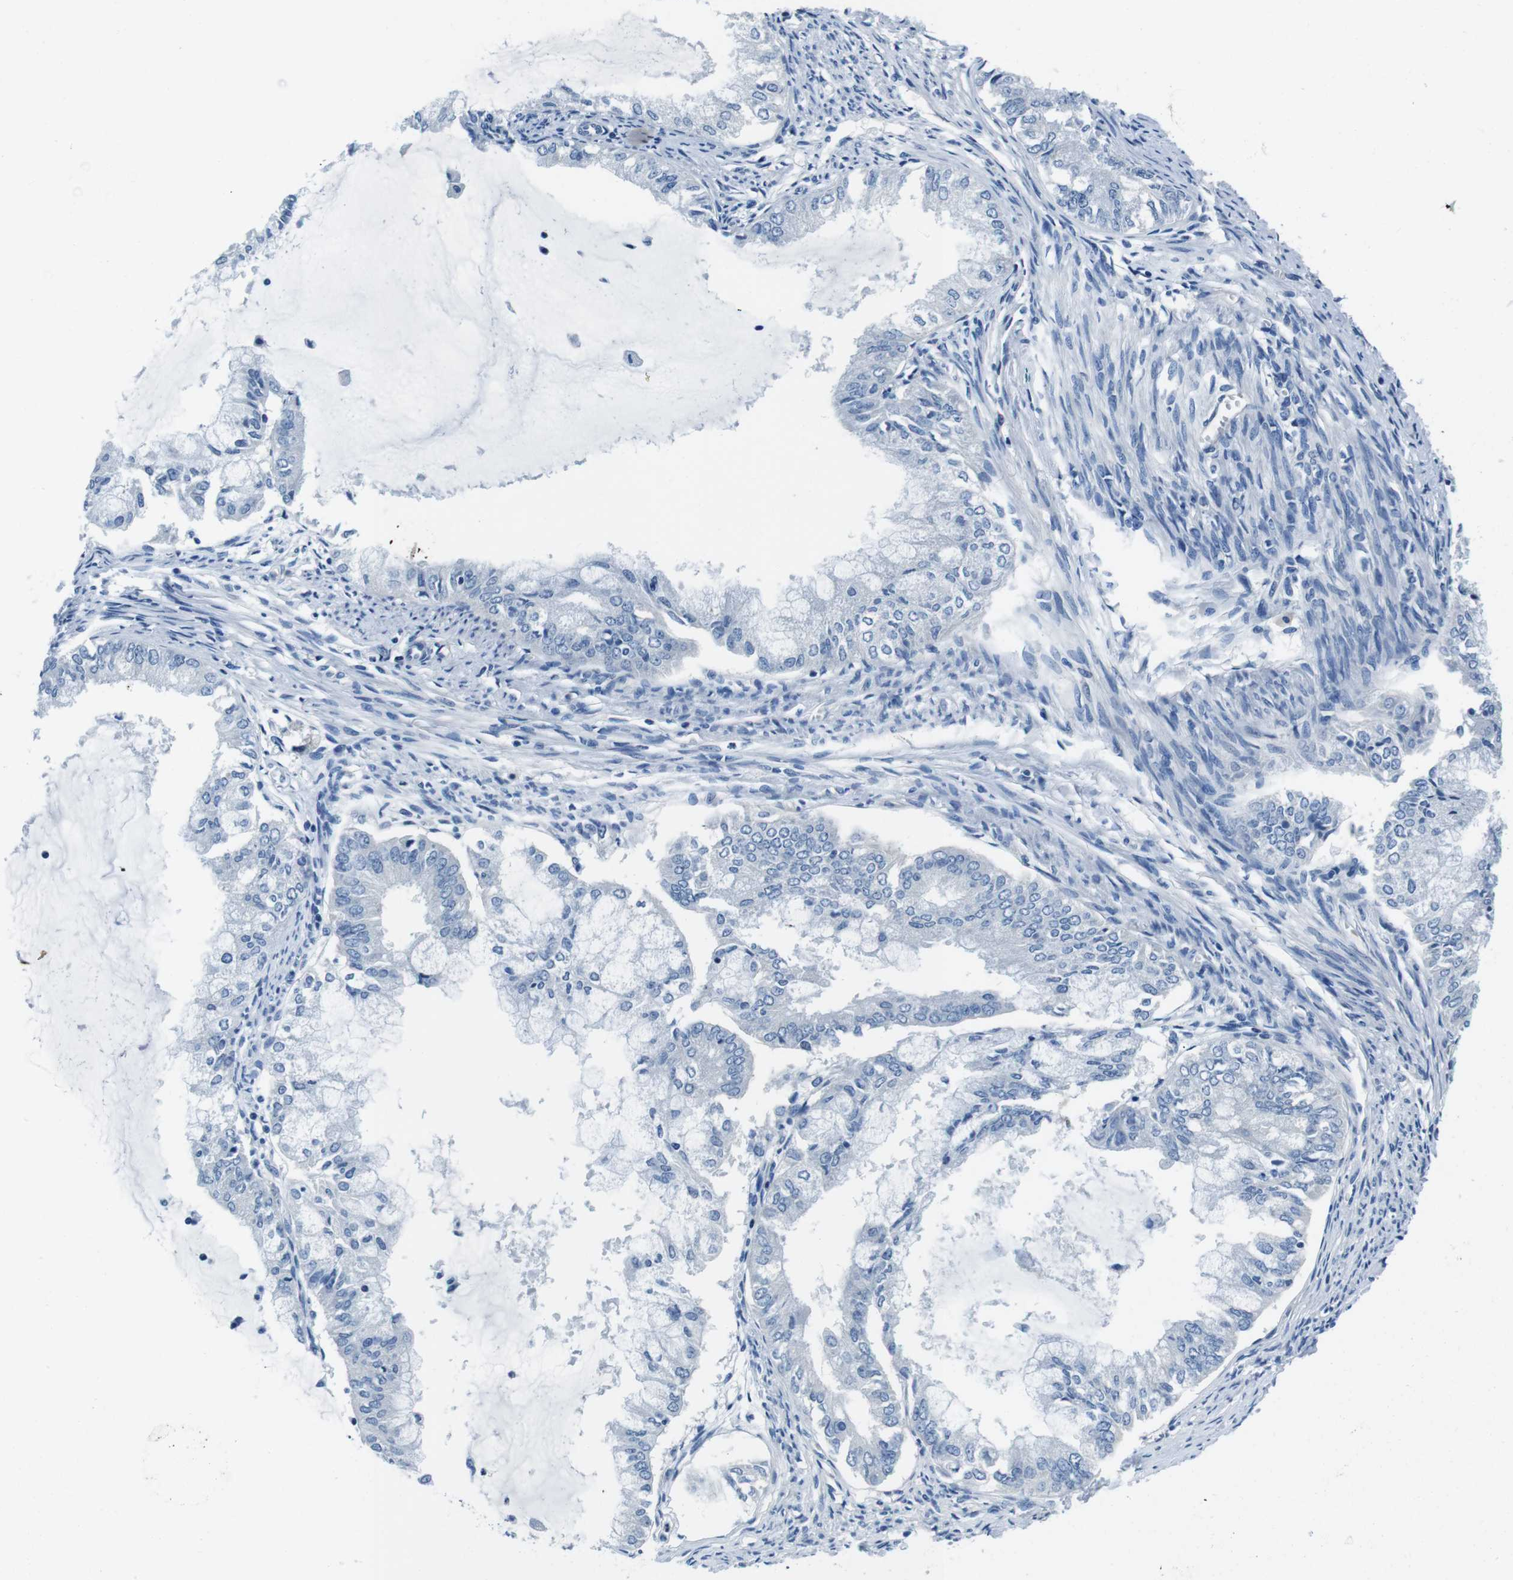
{"staining": {"intensity": "negative", "quantity": "none", "location": "none"}, "tissue": "endometrial cancer", "cell_type": "Tumor cells", "image_type": "cancer", "snomed": [{"axis": "morphology", "description": "Adenocarcinoma, NOS"}, {"axis": "topography", "description": "Endometrium"}], "caption": "The immunohistochemistry (IHC) image has no significant positivity in tumor cells of endometrial cancer tissue. (DAB (3,3'-diaminobenzidine) IHC with hematoxylin counter stain).", "gene": "CASQ1", "patient": {"sex": "female", "age": 86}}